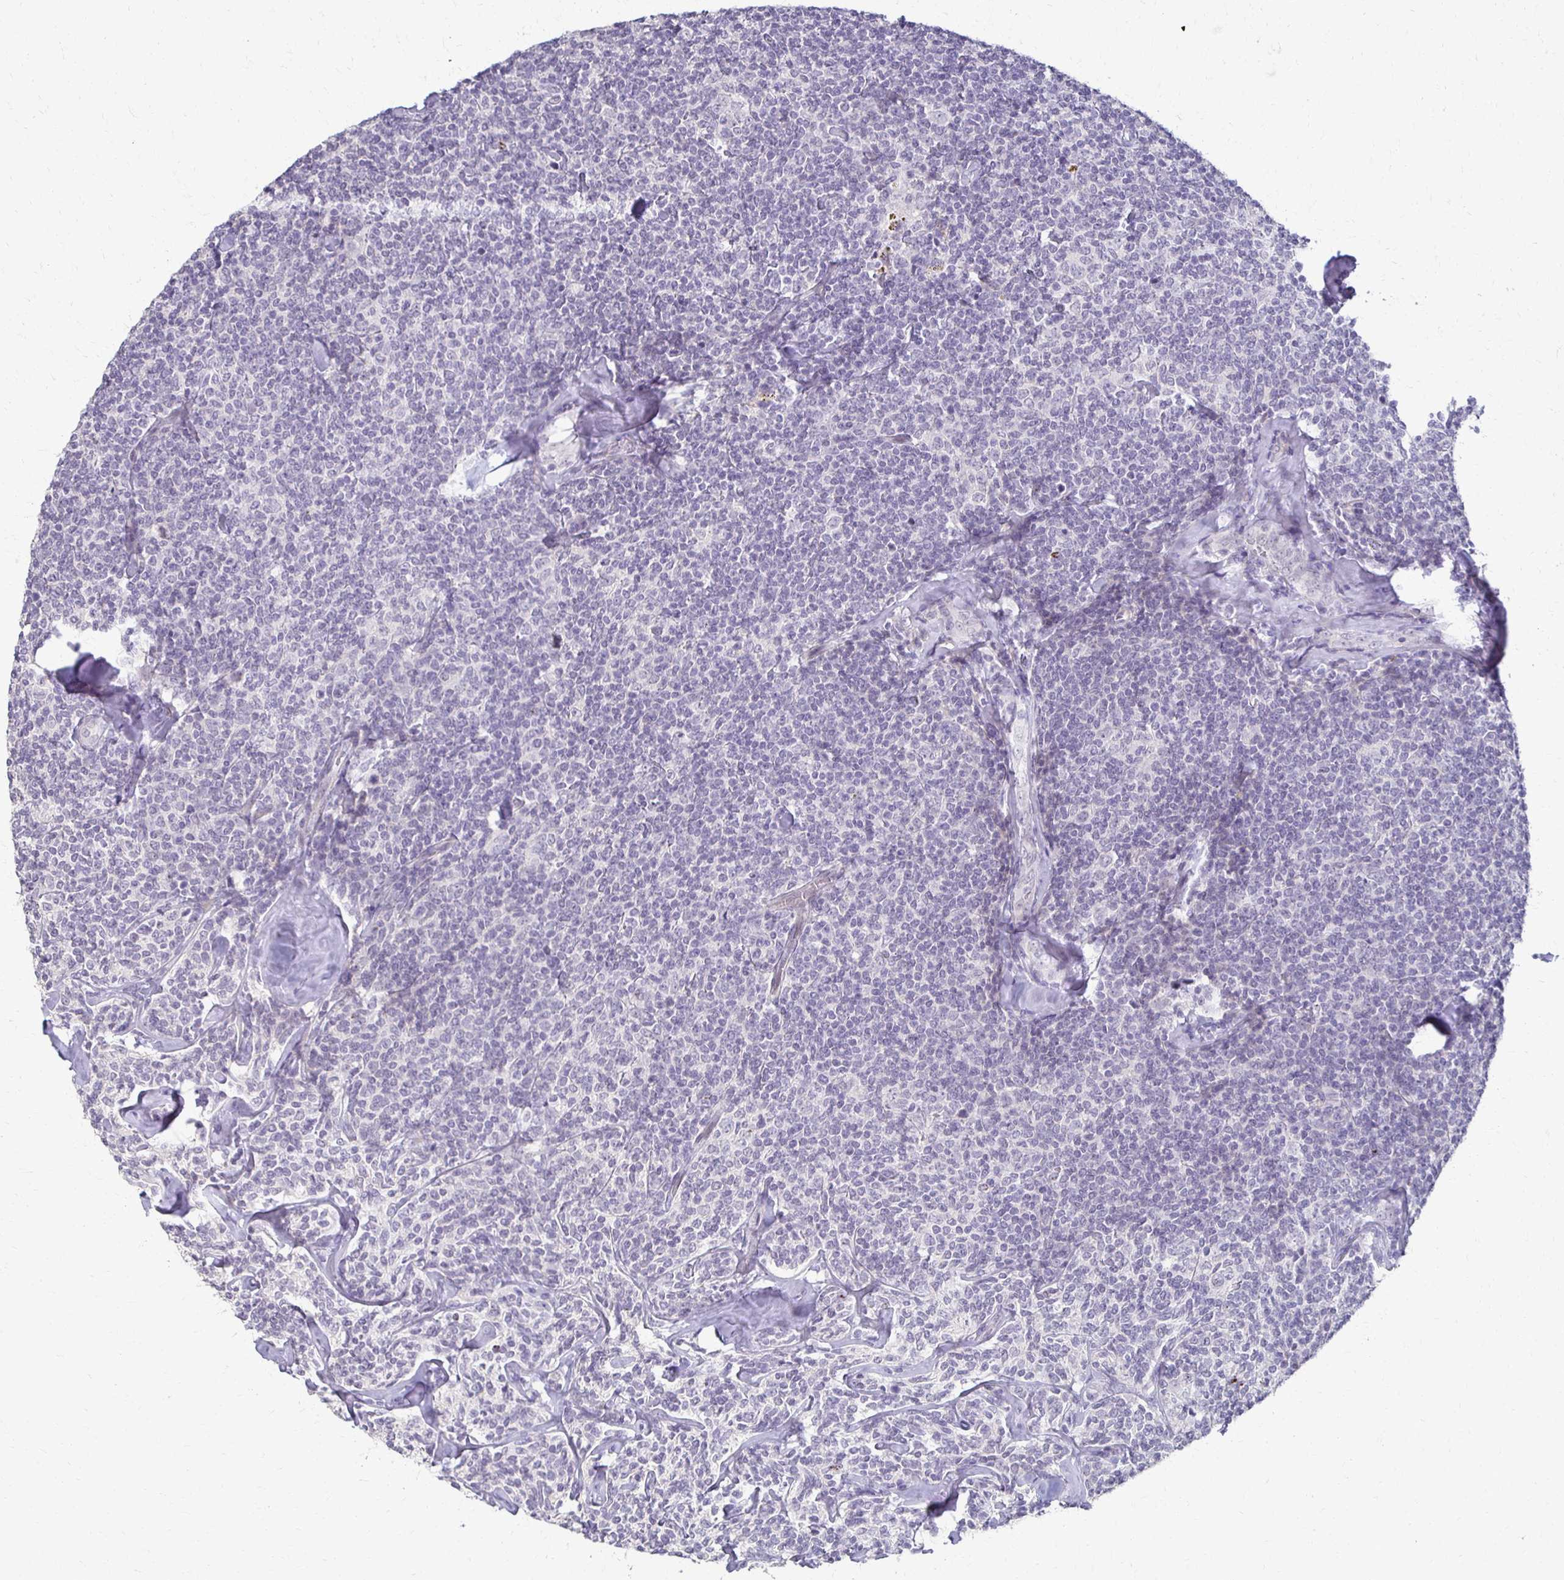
{"staining": {"intensity": "negative", "quantity": "none", "location": "none"}, "tissue": "lymphoma", "cell_type": "Tumor cells", "image_type": "cancer", "snomed": [{"axis": "morphology", "description": "Malignant lymphoma, non-Hodgkin's type, Low grade"}, {"axis": "topography", "description": "Lymph node"}], "caption": "An immunohistochemistry photomicrograph of low-grade malignant lymphoma, non-Hodgkin's type is shown. There is no staining in tumor cells of low-grade malignant lymphoma, non-Hodgkin's type.", "gene": "FOXO4", "patient": {"sex": "female", "age": 56}}